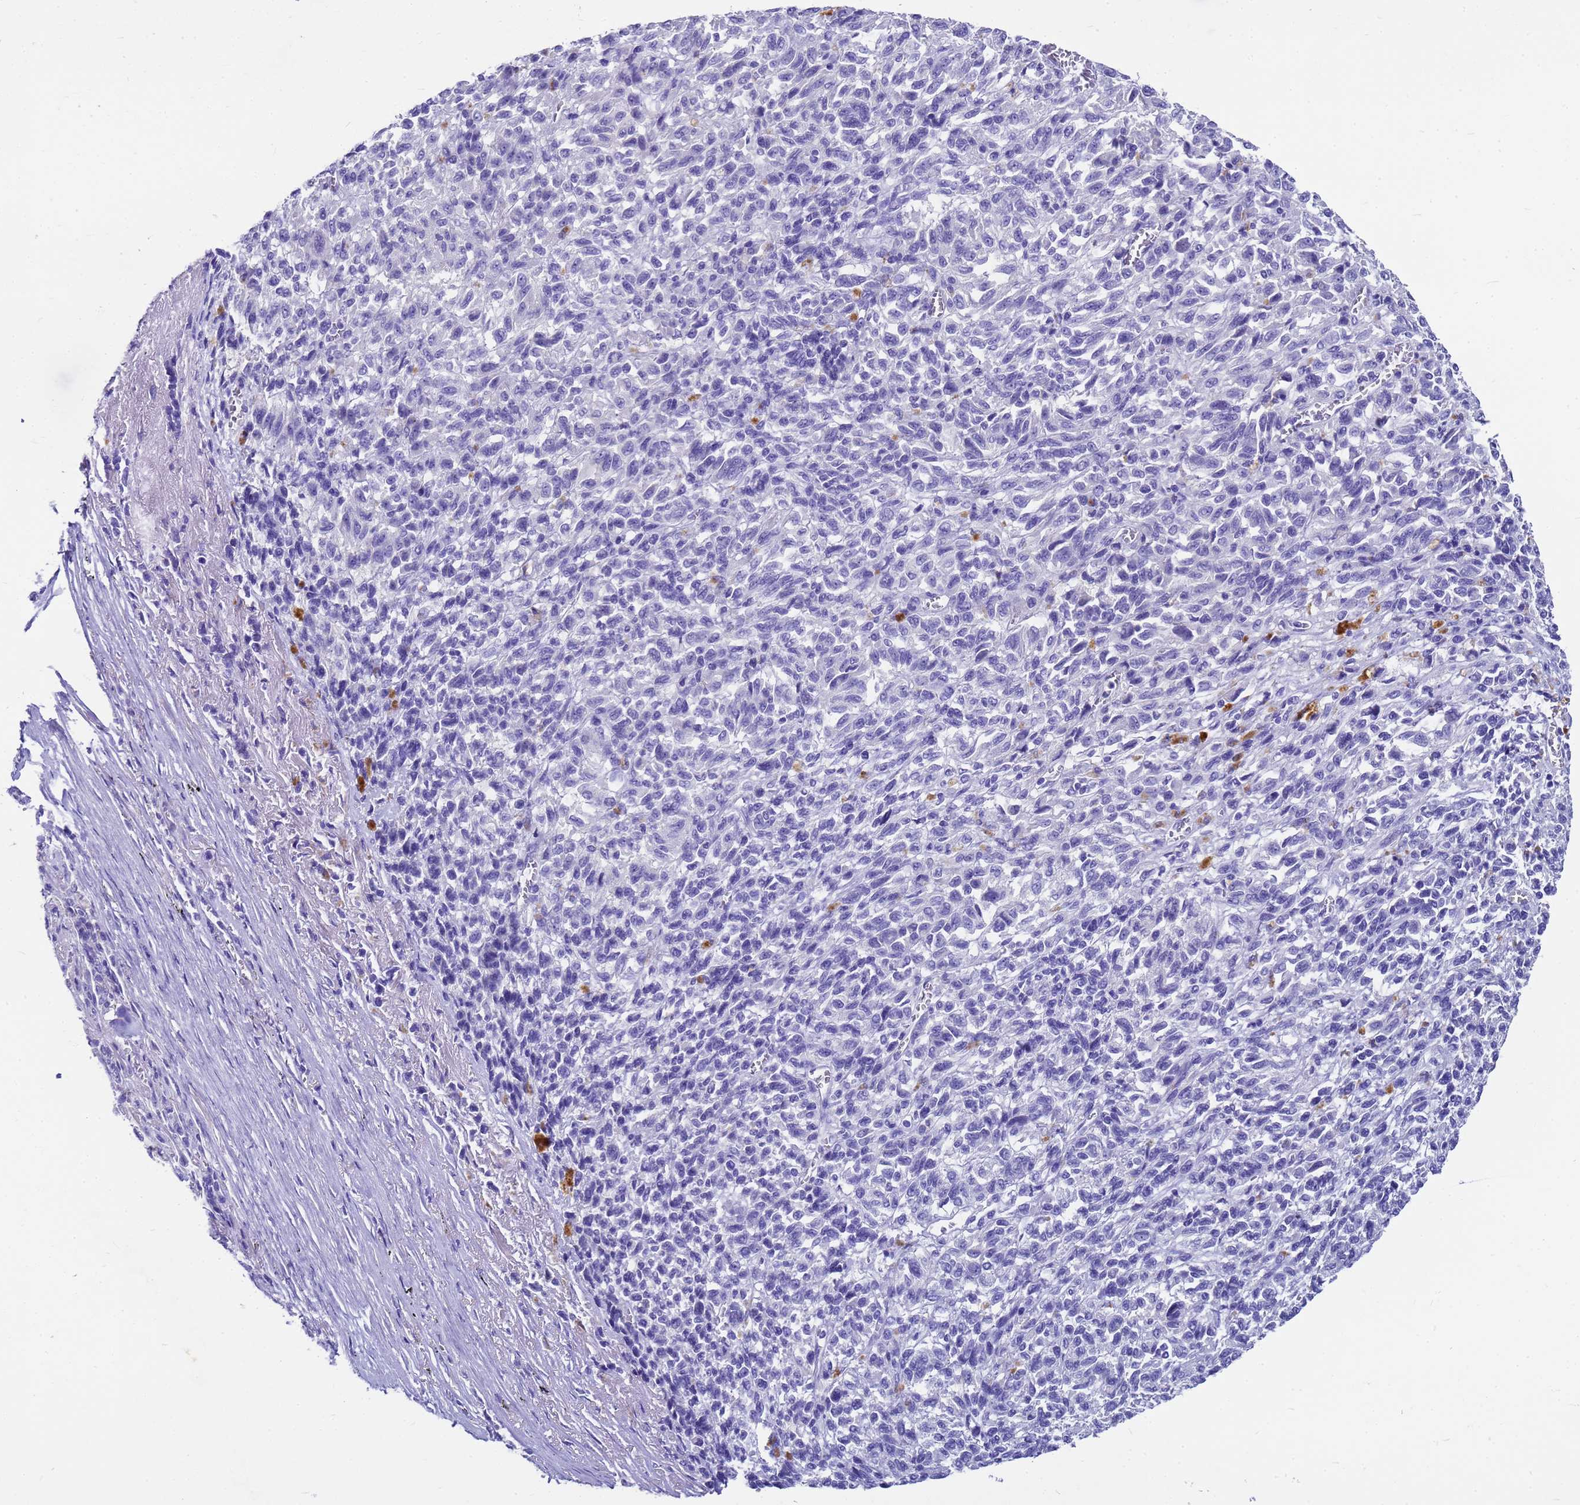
{"staining": {"intensity": "negative", "quantity": "none", "location": "none"}, "tissue": "melanoma", "cell_type": "Tumor cells", "image_type": "cancer", "snomed": [{"axis": "morphology", "description": "Malignant melanoma, Metastatic site"}, {"axis": "topography", "description": "Lung"}], "caption": "Immunohistochemistry (IHC) of melanoma exhibits no positivity in tumor cells. (Brightfield microscopy of DAB (3,3'-diaminobenzidine) immunohistochemistry at high magnification).", "gene": "MS4A13", "patient": {"sex": "male", "age": 64}}